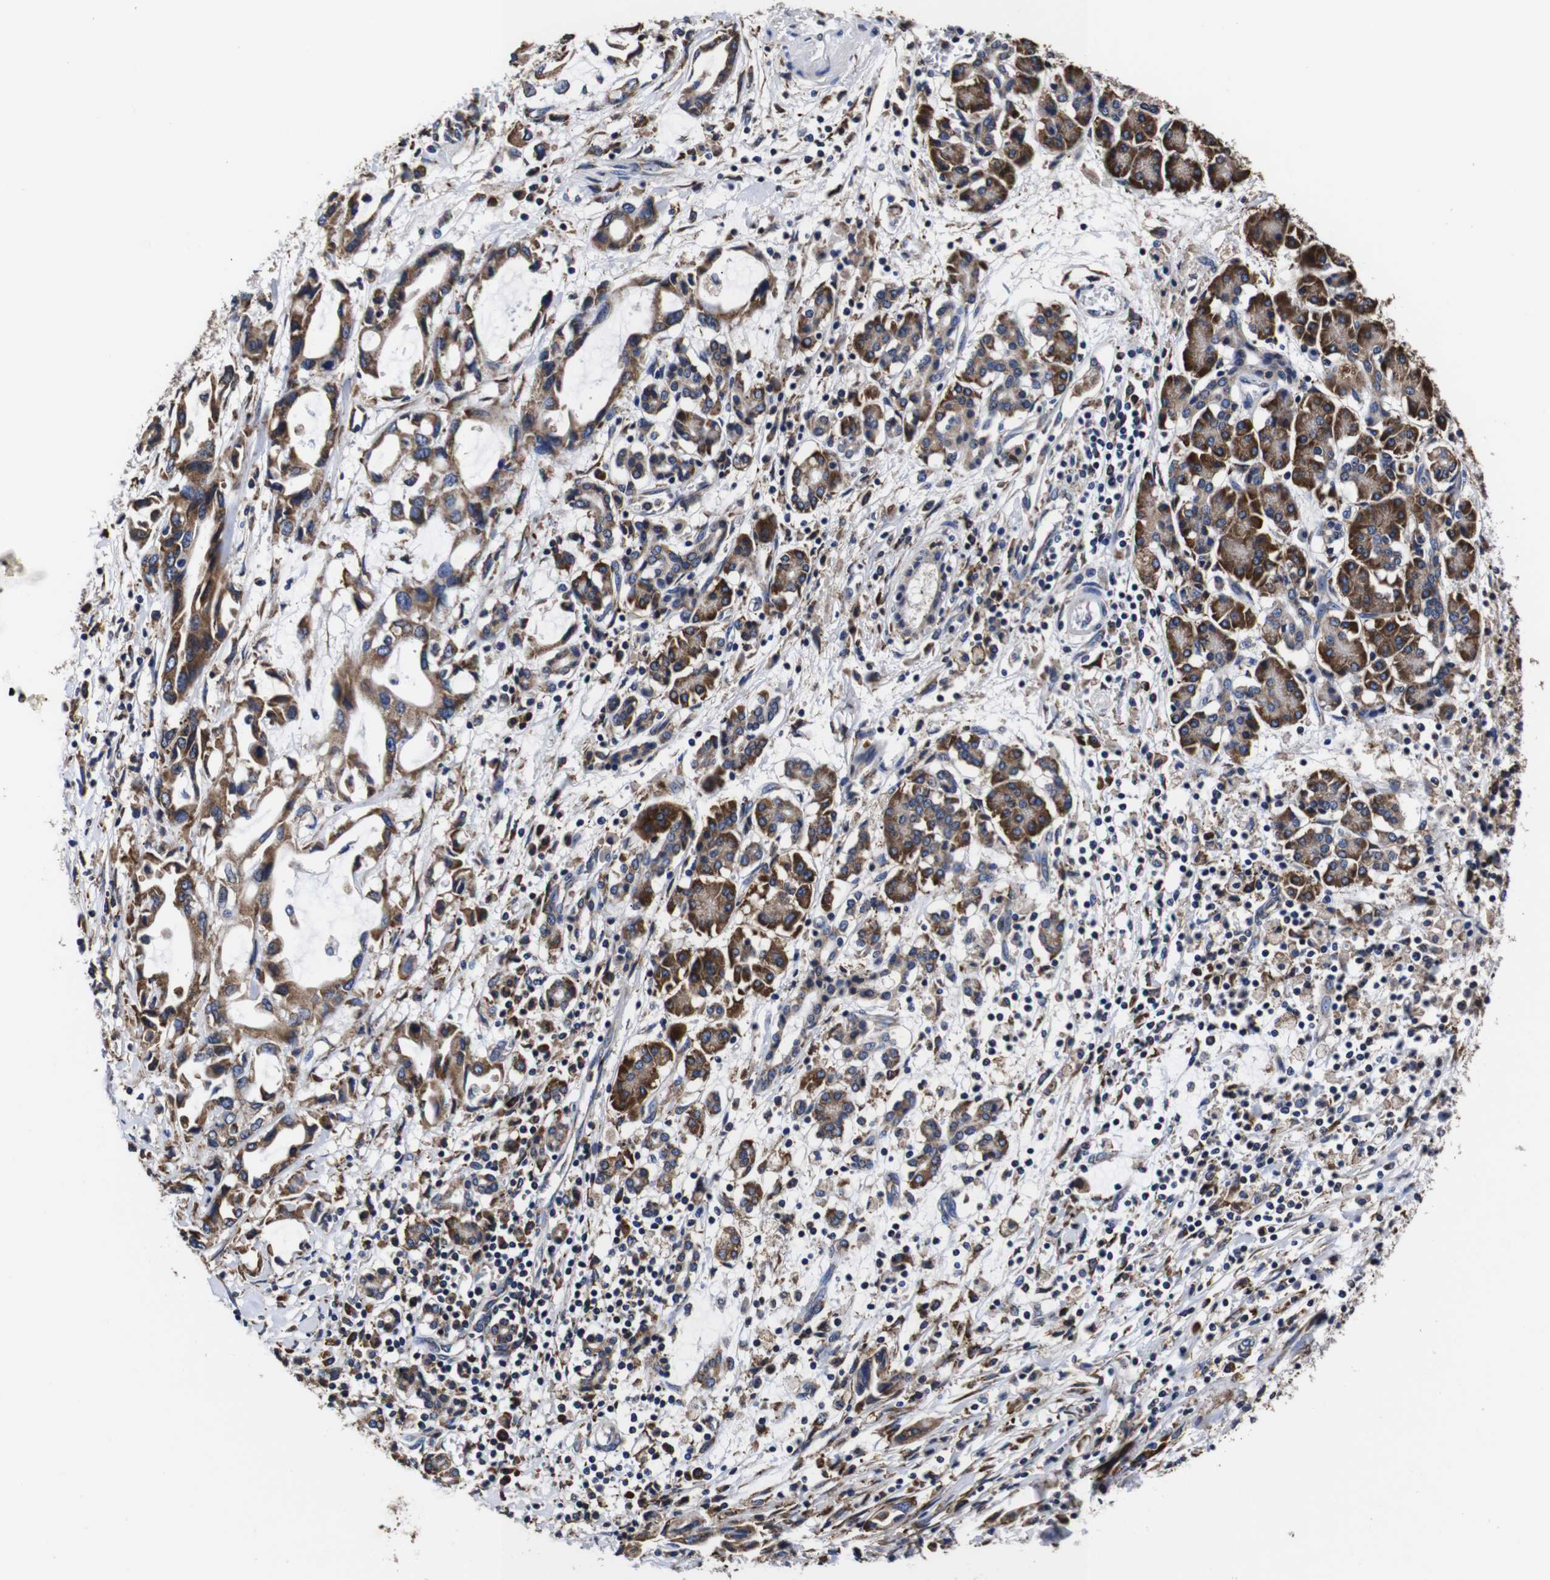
{"staining": {"intensity": "moderate", "quantity": ">75%", "location": "cytoplasmic/membranous"}, "tissue": "pancreatic cancer", "cell_type": "Tumor cells", "image_type": "cancer", "snomed": [{"axis": "morphology", "description": "Adenocarcinoma, NOS"}, {"axis": "topography", "description": "Pancreas"}], "caption": "An immunohistochemistry image of tumor tissue is shown. Protein staining in brown shows moderate cytoplasmic/membranous positivity in pancreatic cancer within tumor cells.", "gene": "PPIB", "patient": {"sex": "female", "age": 57}}